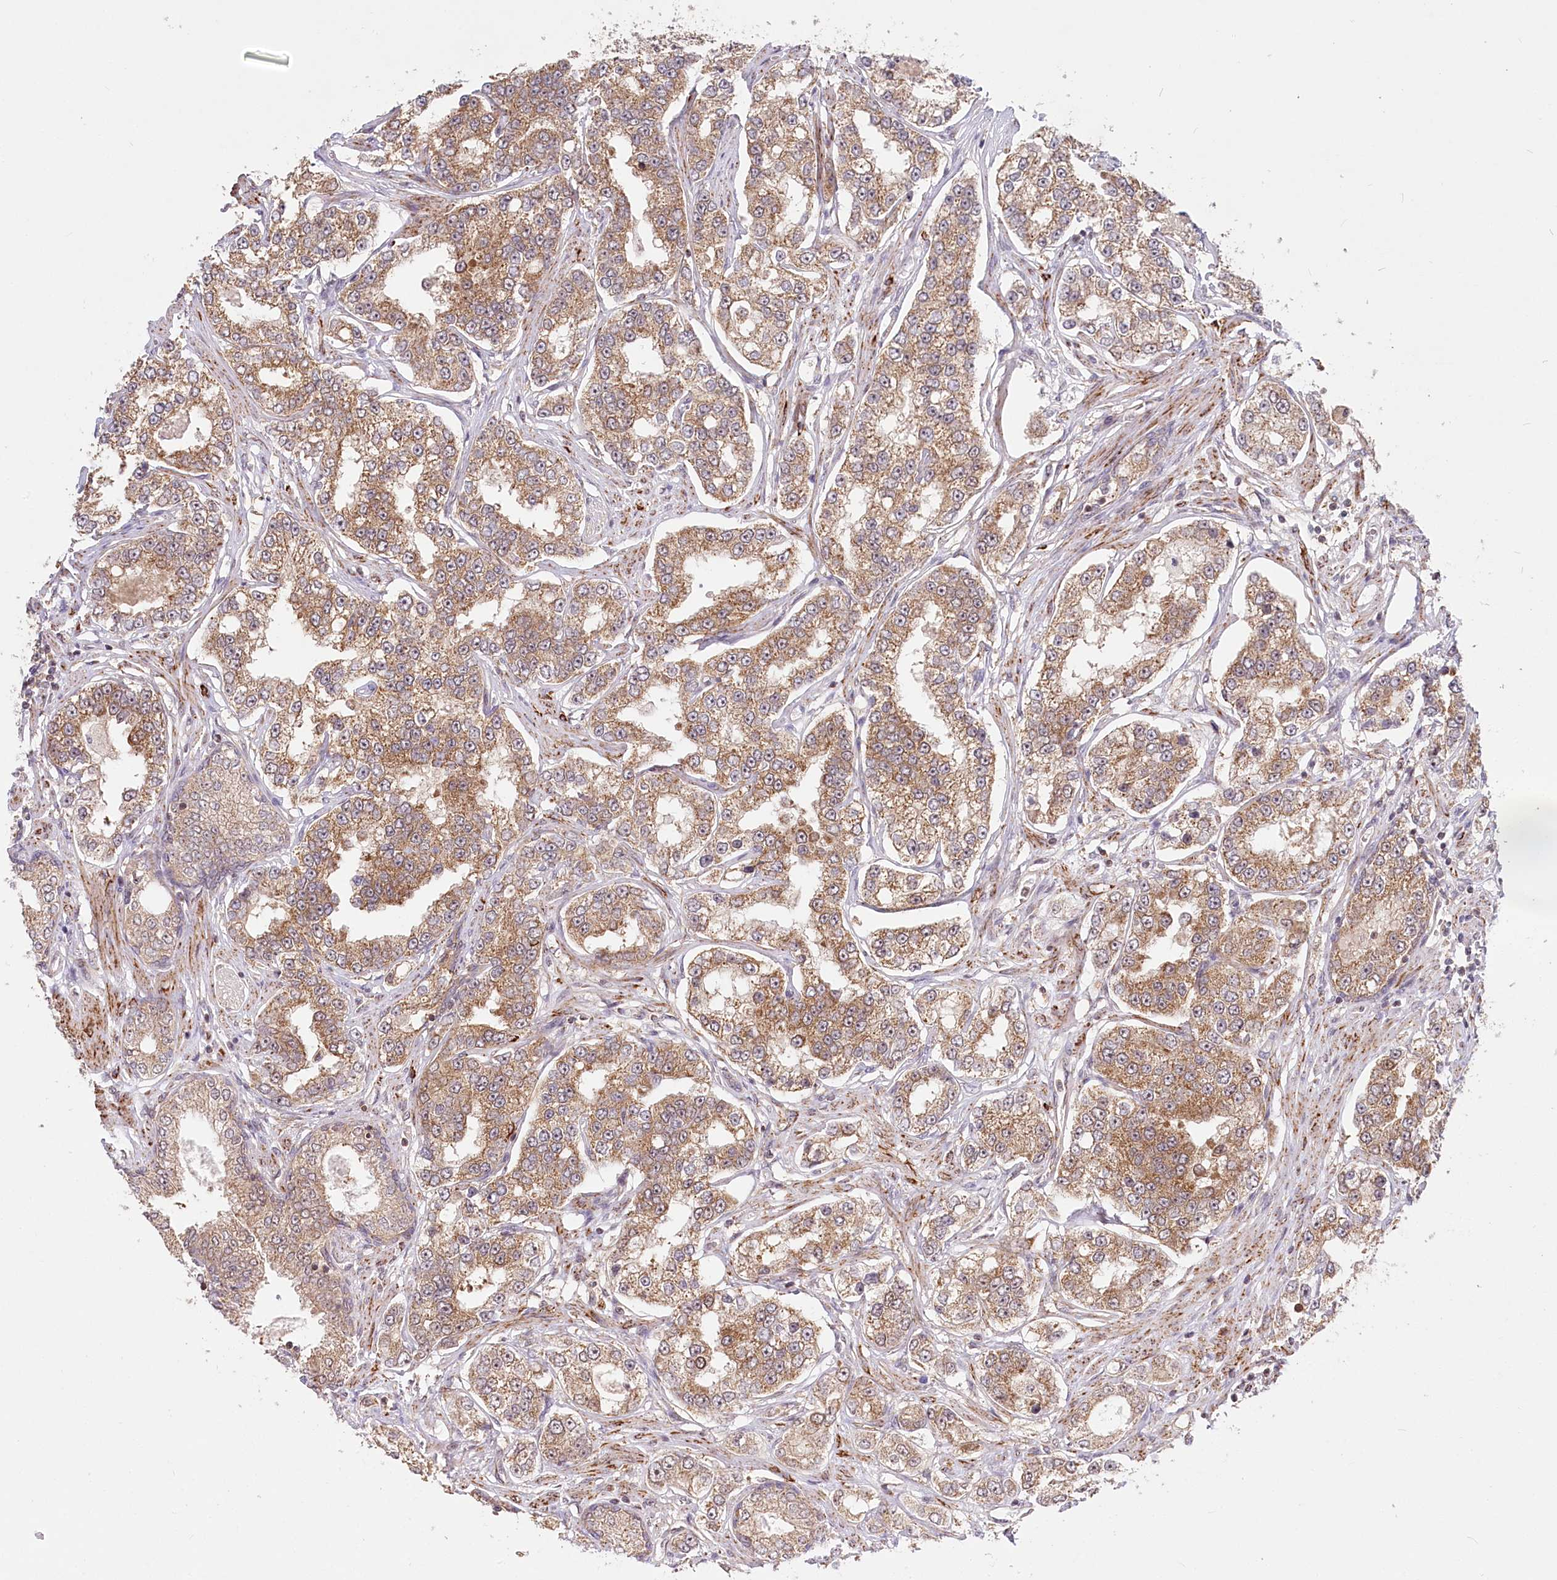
{"staining": {"intensity": "moderate", "quantity": ">75%", "location": "cytoplasmic/membranous"}, "tissue": "prostate cancer", "cell_type": "Tumor cells", "image_type": "cancer", "snomed": [{"axis": "morphology", "description": "Normal tissue, NOS"}, {"axis": "morphology", "description": "Adenocarcinoma, High grade"}, {"axis": "topography", "description": "Prostate"}], "caption": "Moderate cytoplasmic/membranous expression is seen in approximately >75% of tumor cells in prostate cancer.", "gene": "RTN4IP1", "patient": {"sex": "male", "age": 83}}